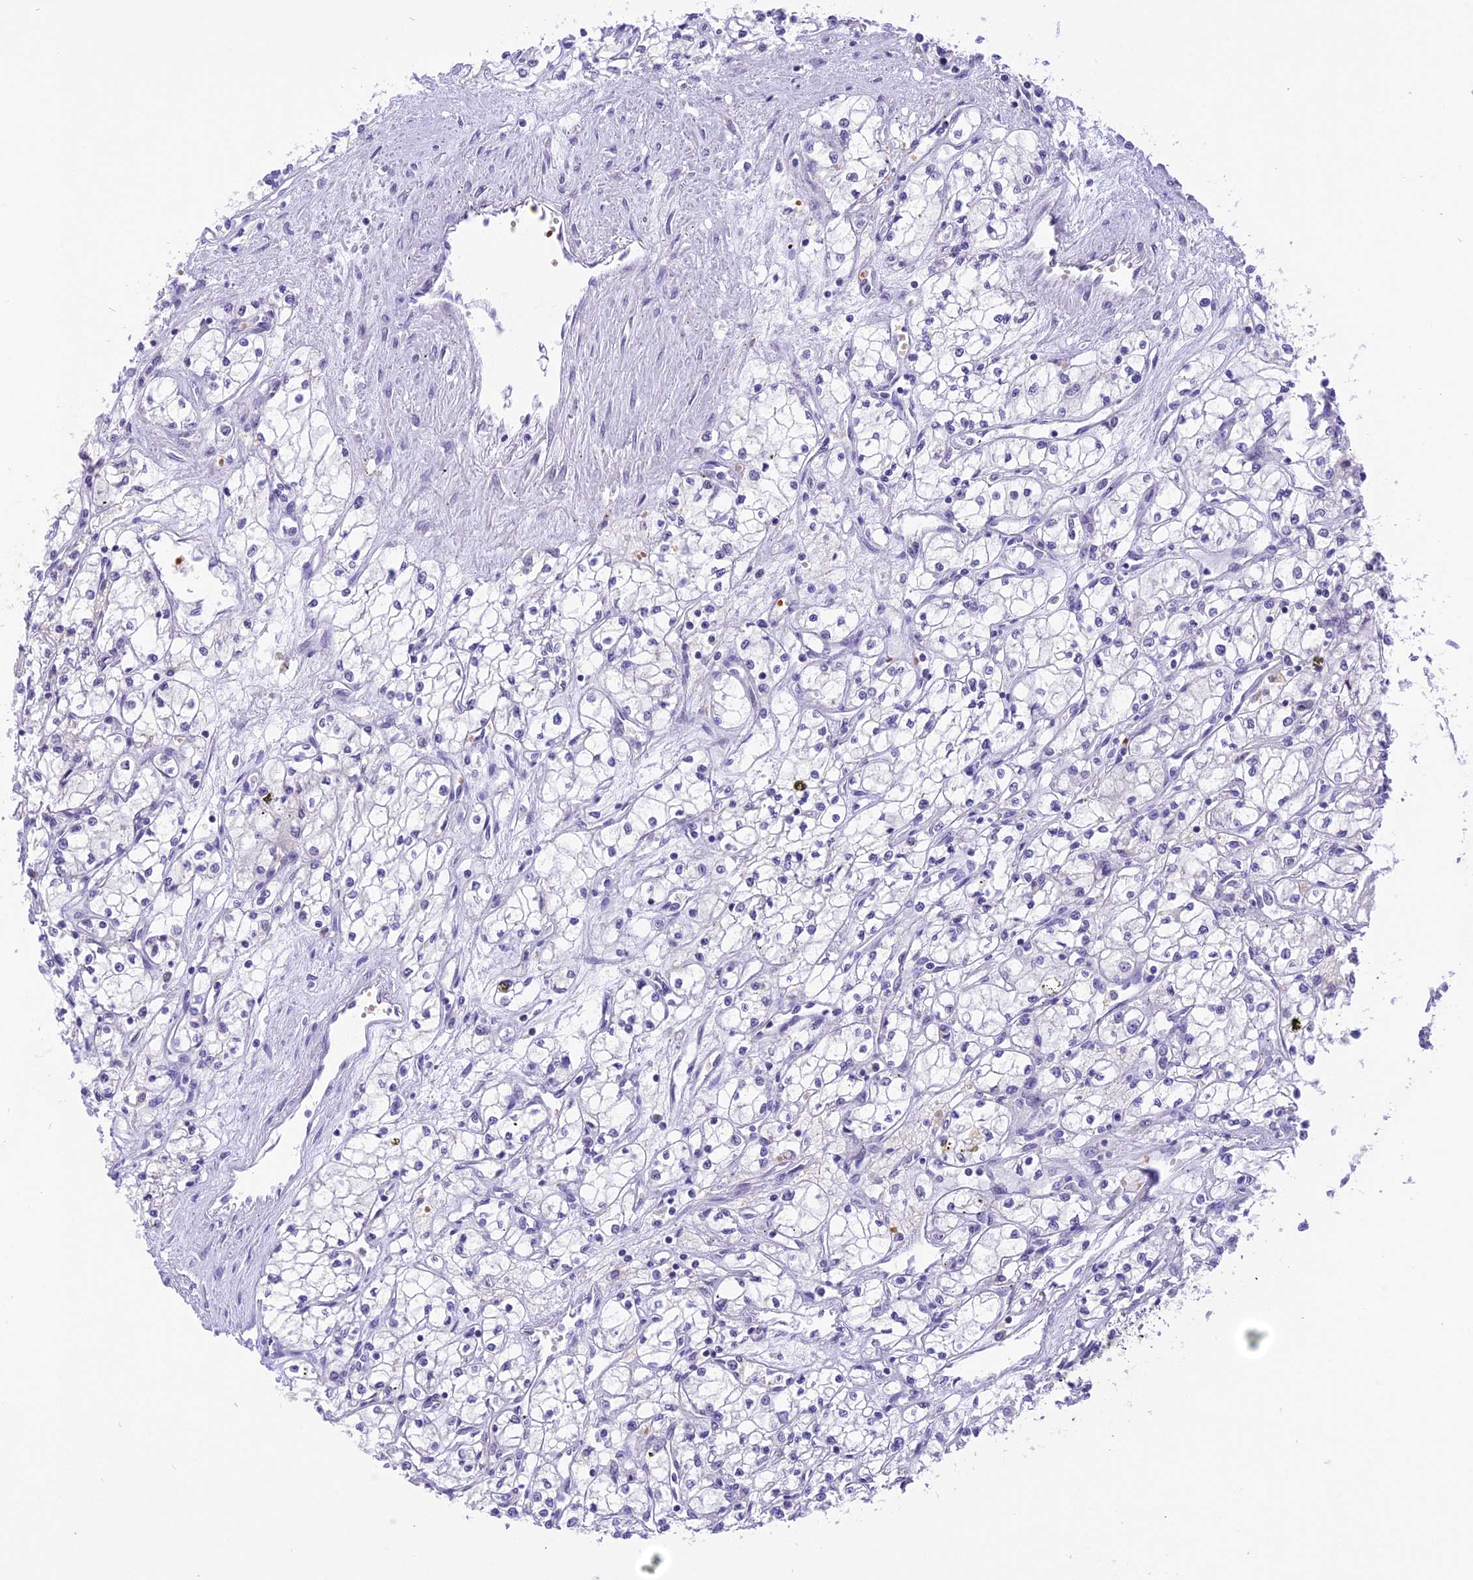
{"staining": {"intensity": "negative", "quantity": "none", "location": "none"}, "tissue": "renal cancer", "cell_type": "Tumor cells", "image_type": "cancer", "snomed": [{"axis": "morphology", "description": "Adenocarcinoma, NOS"}, {"axis": "topography", "description": "Kidney"}], "caption": "This is an IHC photomicrograph of human adenocarcinoma (renal). There is no positivity in tumor cells.", "gene": "AHSP", "patient": {"sex": "male", "age": 59}}